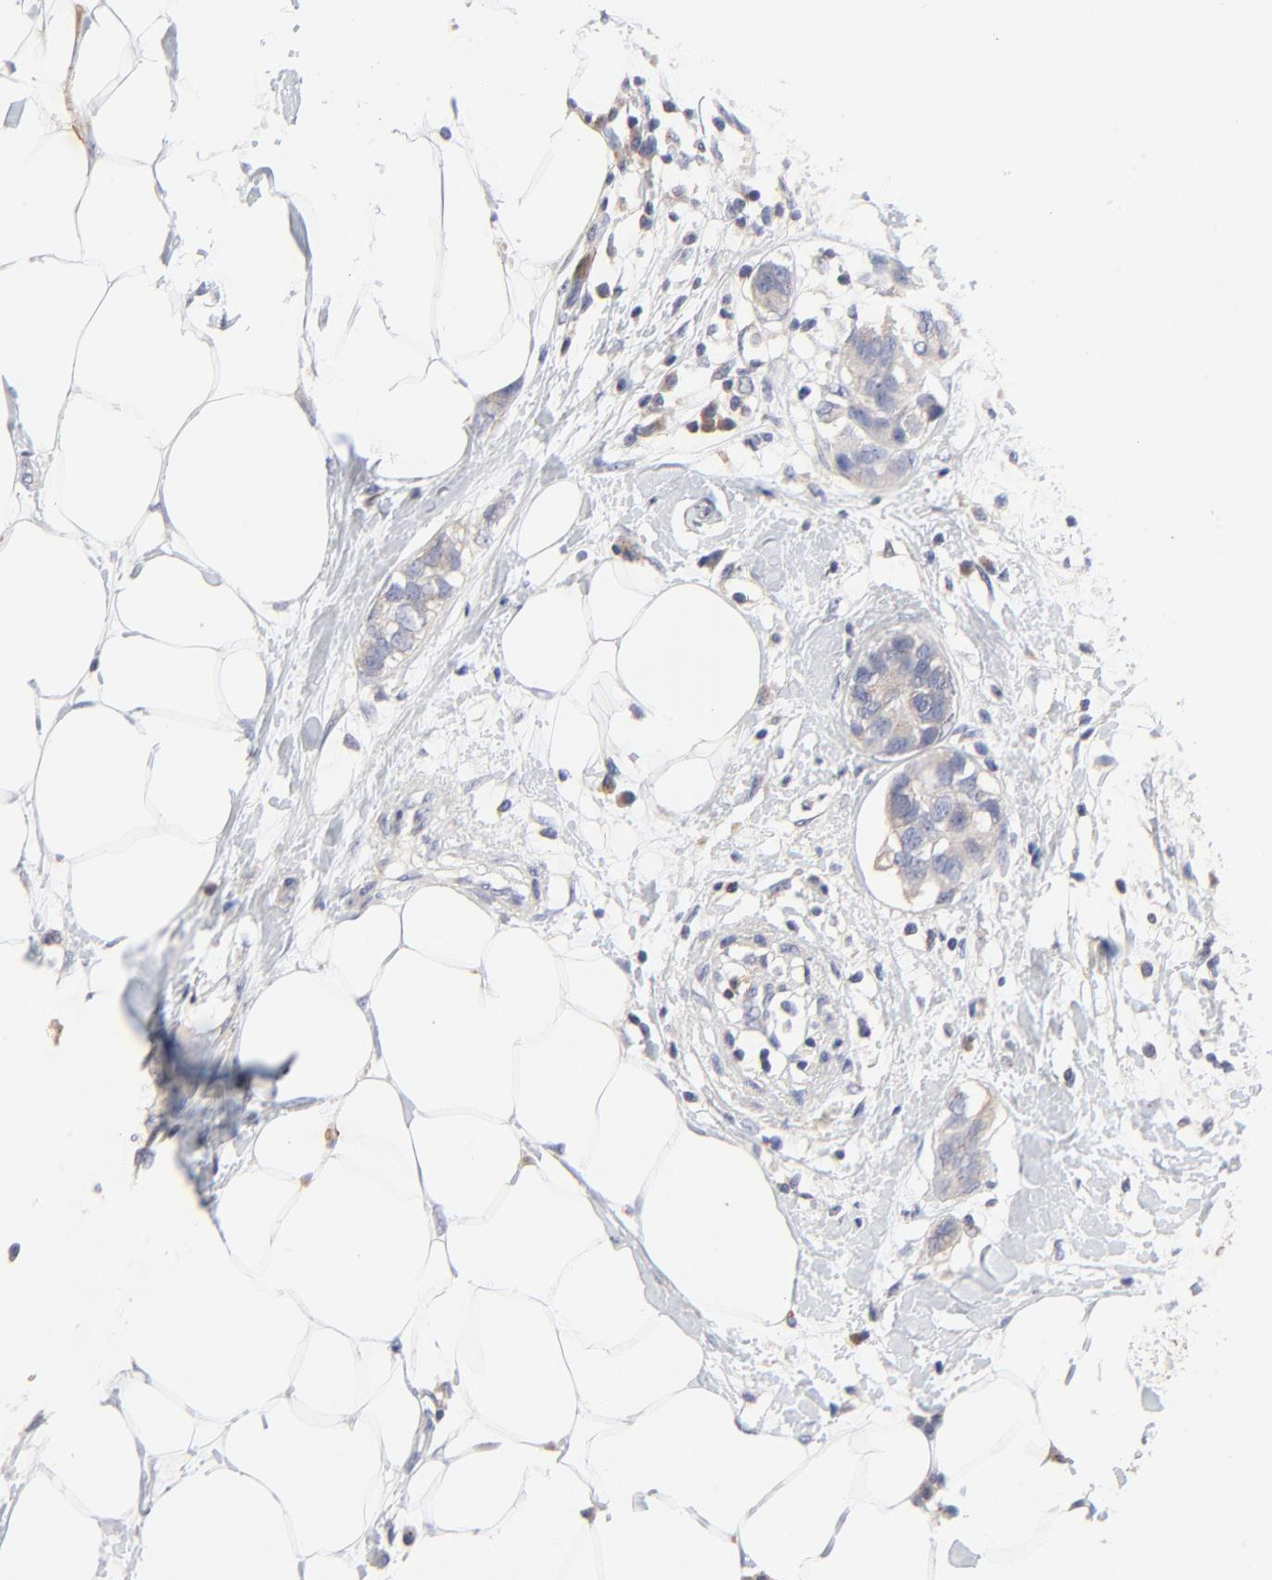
{"staining": {"intensity": "weak", "quantity": ">75%", "location": "cytoplasmic/membranous"}, "tissue": "breast cancer", "cell_type": "Tumor cells", "image_type": "cancer", "snomed": [{"axis": "morphology", "description": "Normal tissue, NOS"}, {"axis": "morphology", "description": "Duct carcinoma"}, {"axis": "topography", "description": "Breast"}], "caption": "A brown stain shows weak cytoplasmic/membranous staining of a protein in breast infiltrating ductal carcinoma tumor cells. (DAB (3,3'-diaminobenzidine) IHC with brightfield microscopy, high magnification).", "gene": "PAG1", "patient": {"sex": "female", "age": 50}}